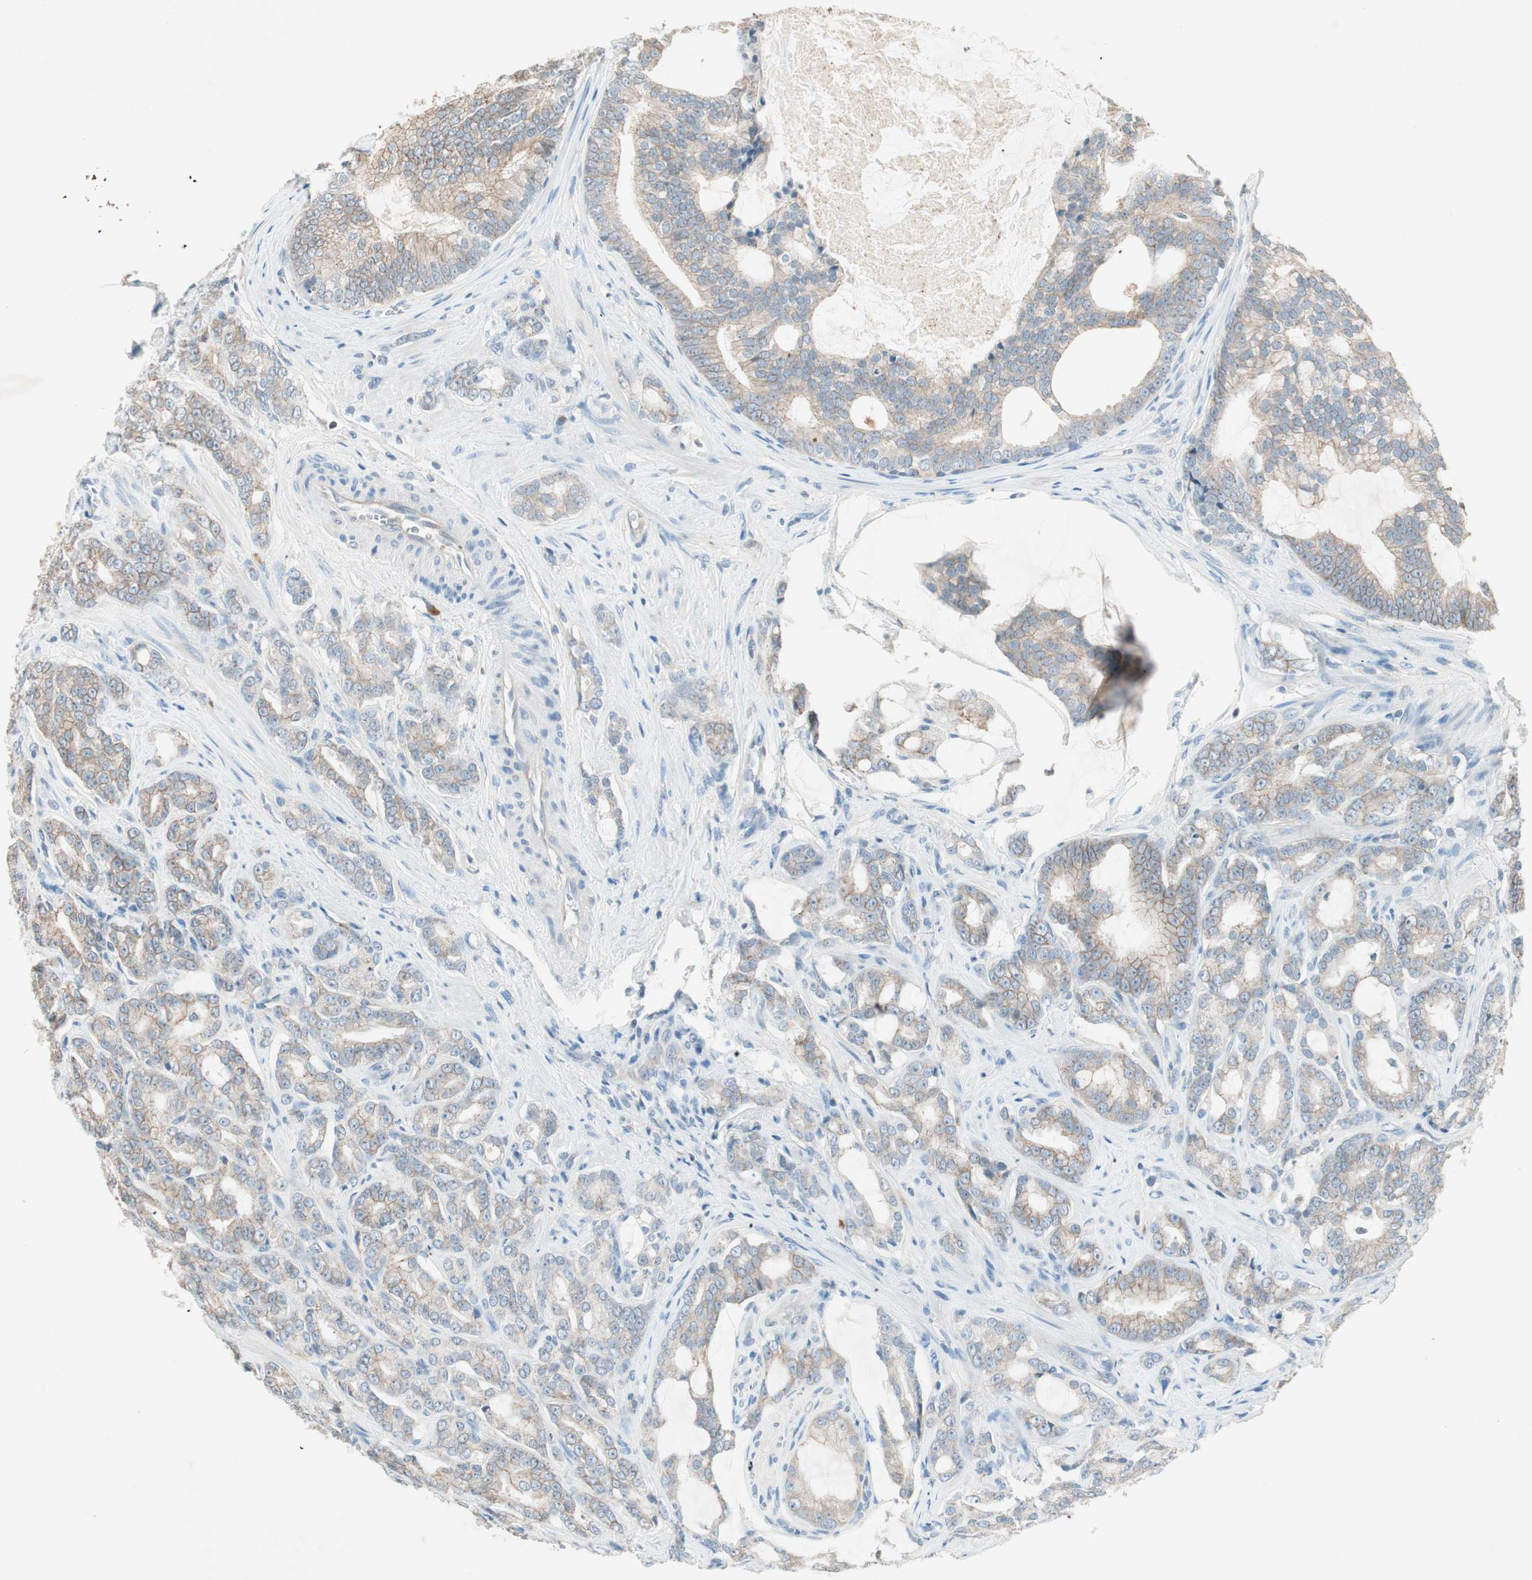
{"staining": {"intensity": "weak", "quantity": "25%-75%", "location": "cytoplasmic/membranous"}, "tissue": "prostate cancer", "cell_type": "Tumor cells", "image_type": "cancer", "snomed": [{"axis": "morphology", "description": "Adenocarcinoma, Low grade"}, {"axis": "topography", "description": "Prostate"}], "caption": "Tumor cells exhibit low levels of weak cytoplasmic/membranous staining in about 25%-75% of cells in human prostate low-grade adenocarcinoma. The protein is stained brown, and the nuclei are stained in blue (DAB IHC with brightfield microscopy, high magnification).", "gene": "NKAIN1", "patient": {"sex": "male", "age": 58}}